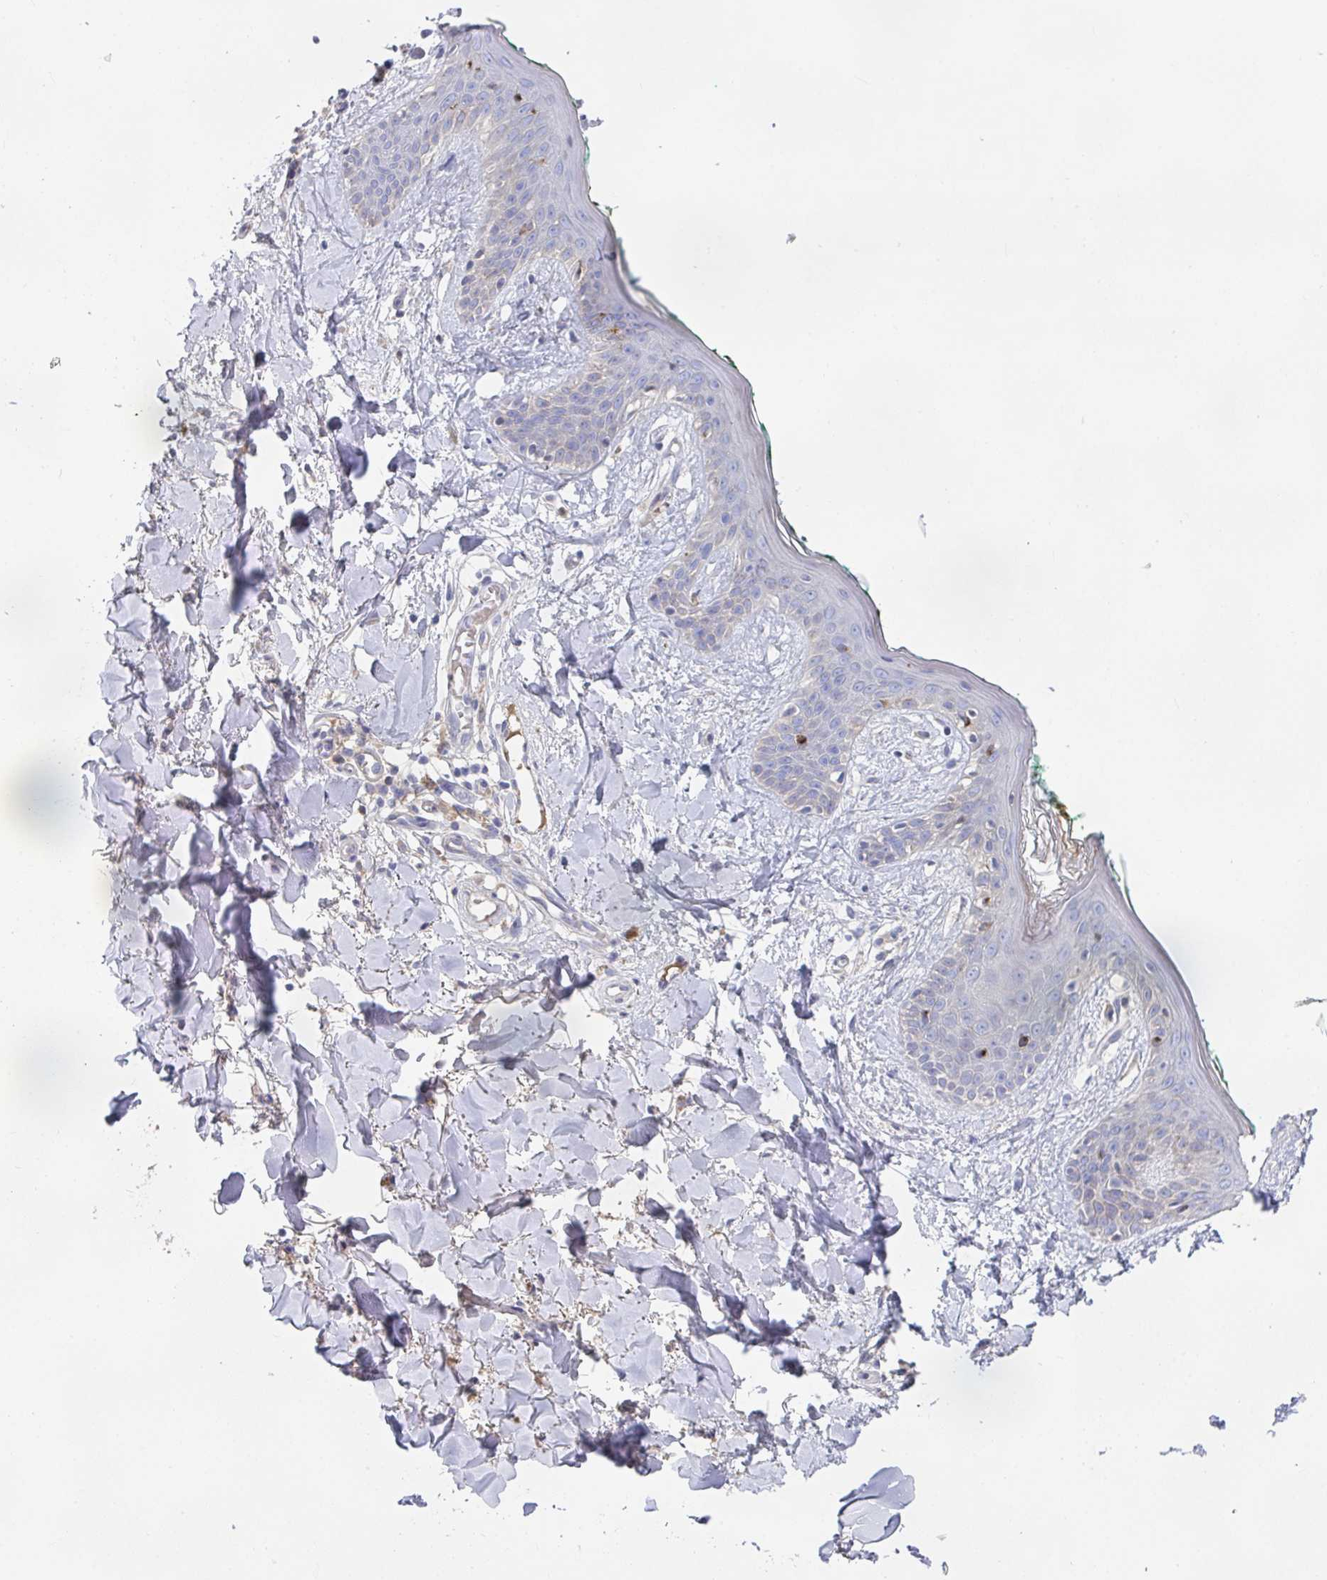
{"staining": {"intensity": "negative", "quantity": "none", "location": "none"}, "tissue": "skin", "cell_type": "Fibroblasts", "image_type": "normal", "snomed": [{"axis": "morphology", "description": "Normal tissue, NOS"}, {"axis": "topography", "description": "Skin"}], "caption": "Immunohistochemistry micrograph of unremarkable skin: skin stained with DAB (3,3'-diaminobenzidine) shows no significant protein staining in fibroblasts. (Stains: DAB (3,3'-diaminobenzidine) immunohistochemistry with hematoxylin counter stain, Microscopy: brightfield microscopy at high magnification).", "gene": "ANO5", "patient": {"sex": "female", "age": 34}}